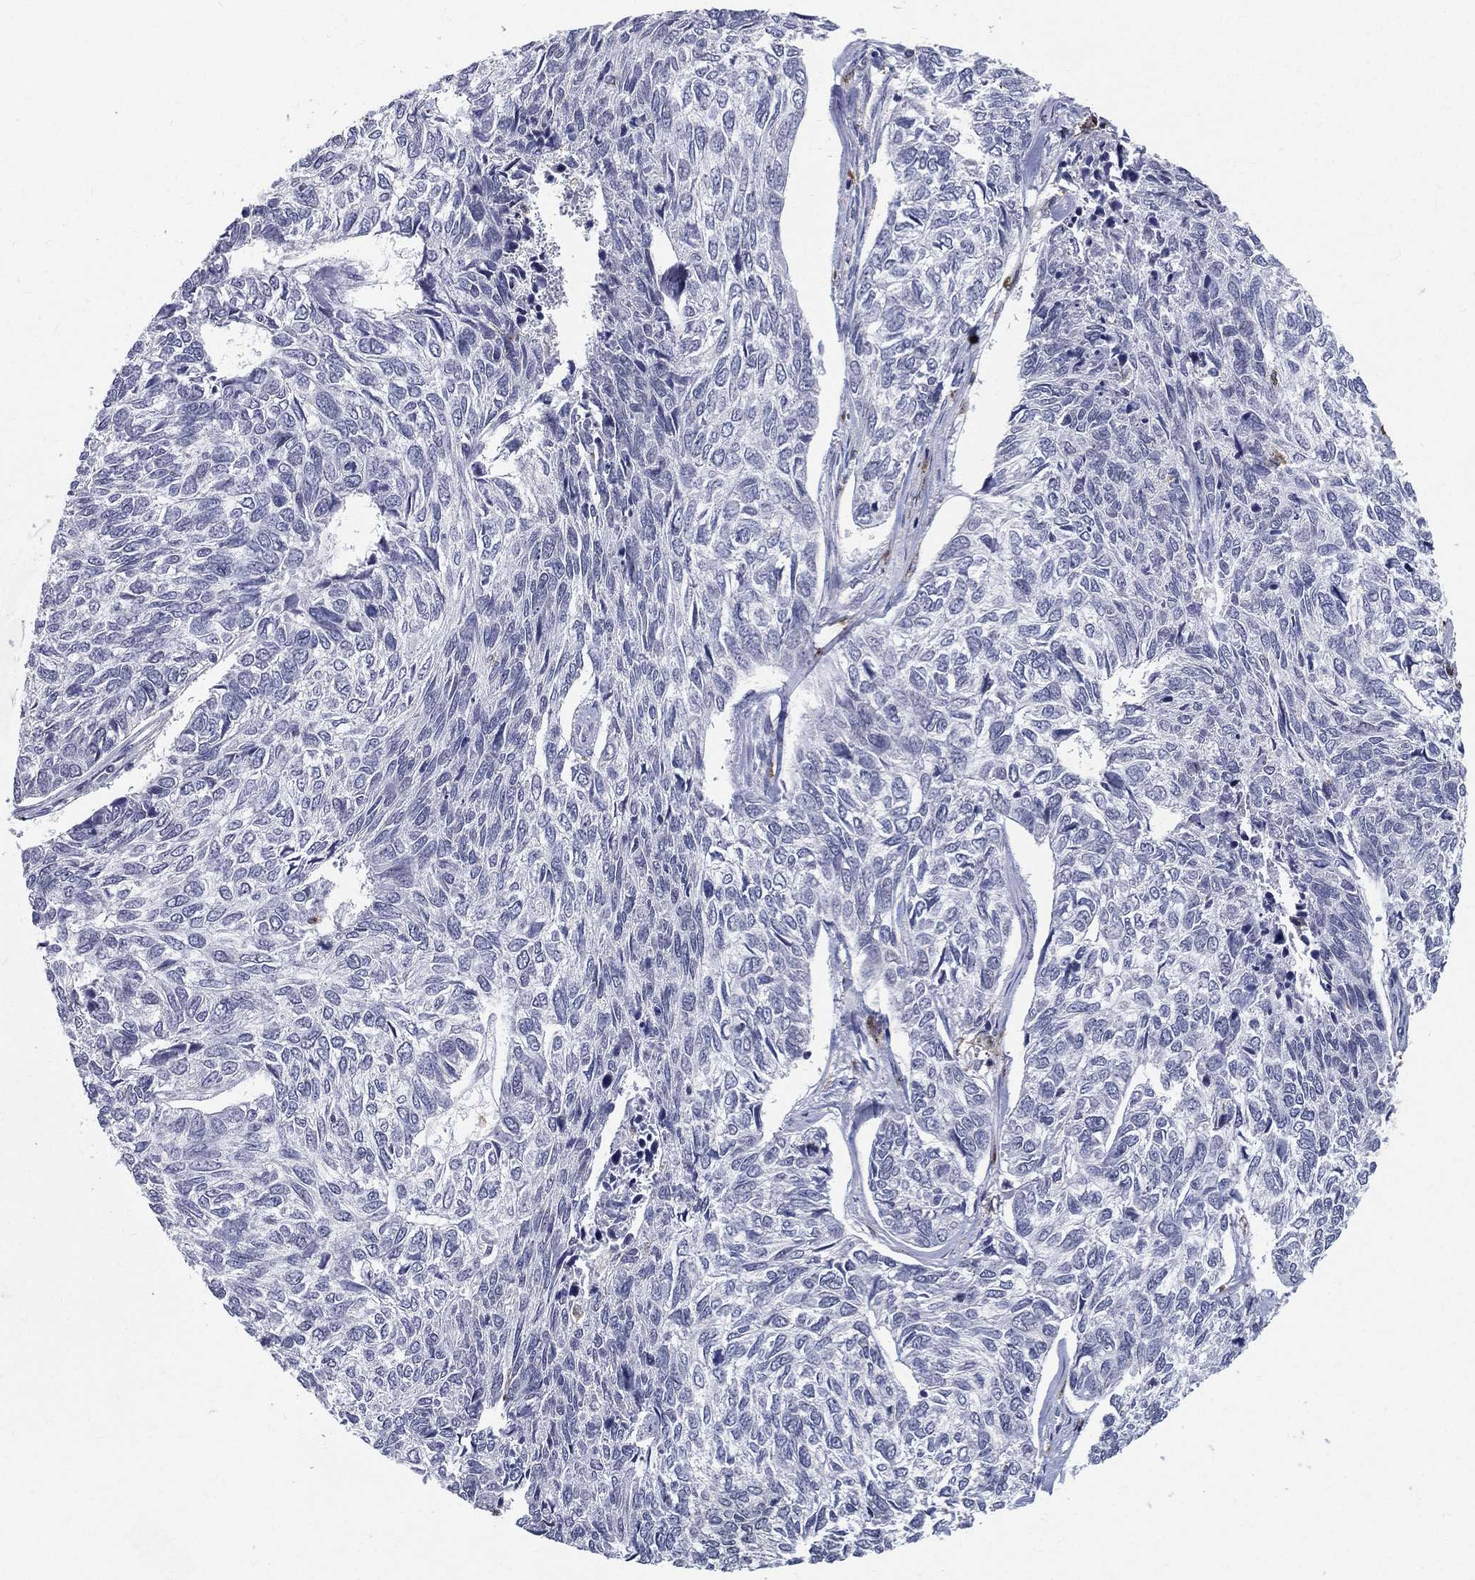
{"staining": {"intensity": "negative", "quantity": "none", "location": "none"}, "tissue": "skin cancer", "cell_type": "Tumor cells", "image_type": "cancer", "snomed": [{"axis": "morphology", "description": "Basal cell carcinoma"}, {"axis": "topography", "description": "Skin"}], "caption": "High power microscopy micrograph of an immunohistochemistry (IHC) histopathology image of basal cell carcinoma (skin), revealing no significant expression in tumor cells. (DAB (3,3'-diaminobenzidine) immunohistochemistry visualized using brightfield microscopy, high magnification).", "gene": "EVI2B", "patient": {"sex": "female", "age": 65}}